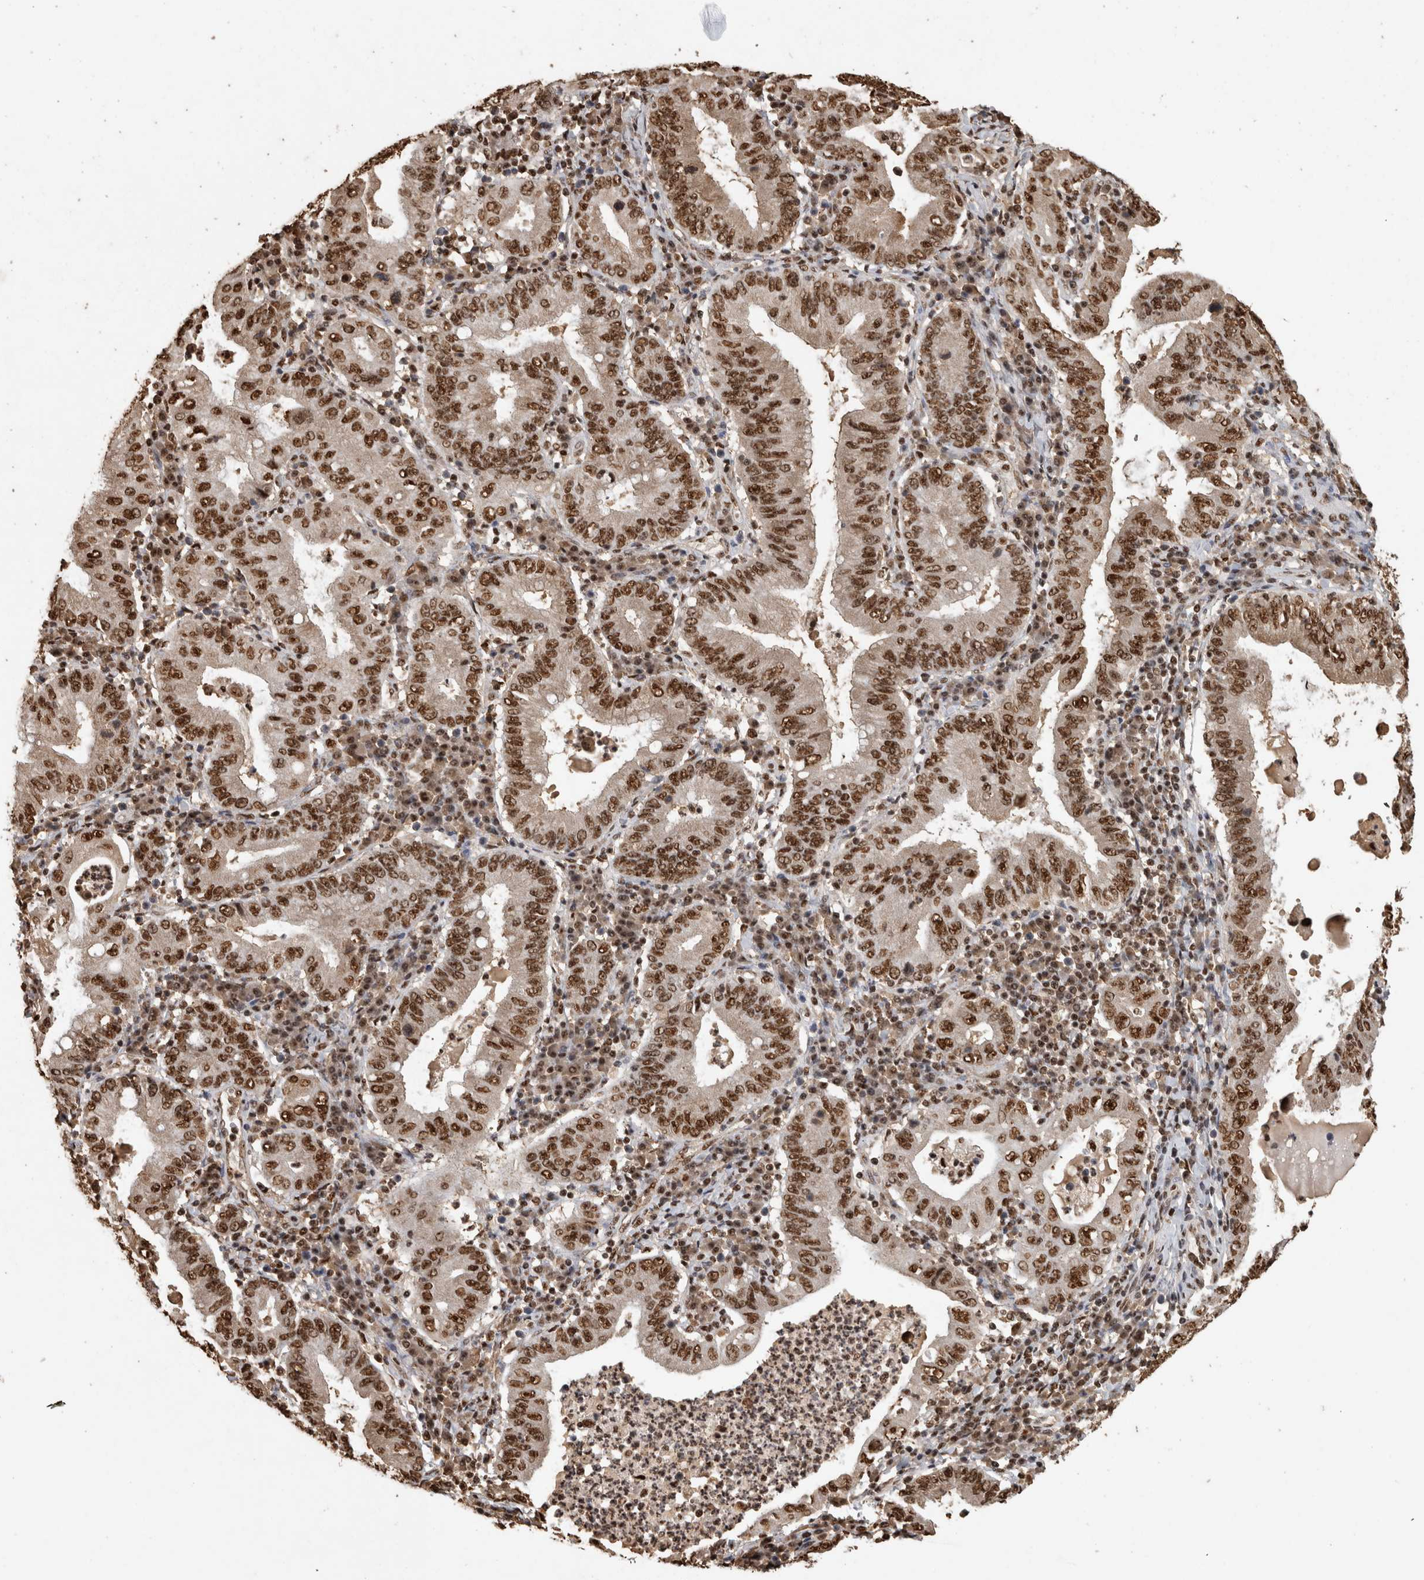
{"staining": {"intensity": "moderate", "quantity": ">75%", "location": "nuclear"}, "tissue": "stomach cancer", "cell_type": "Tumor cells", "image_type": "cancer", "snomed": [{"axis": "morphology", "description": "Normal tissue, NOS"}, {"axis": "morphology", "description": "Adenocarcinoma, NOS"}, {"axis": "topography", "description": "Esophagus"}, {"axis": "topography", "description": "Stomach, upper"}, {"axis": "topography", "description": "Peripheral nerve tissue"}], "caption": "IHC histopathology image of neoplastic tissue: human stomach adenocarcinoma stained using IHC exhibits medium levels of moderate protein expression localized specifically in the nuclear of tumor cells, appearing as a nuclear brown color.", "gene": "RAD50", "patient": {"sex": "male", "age": 62}}